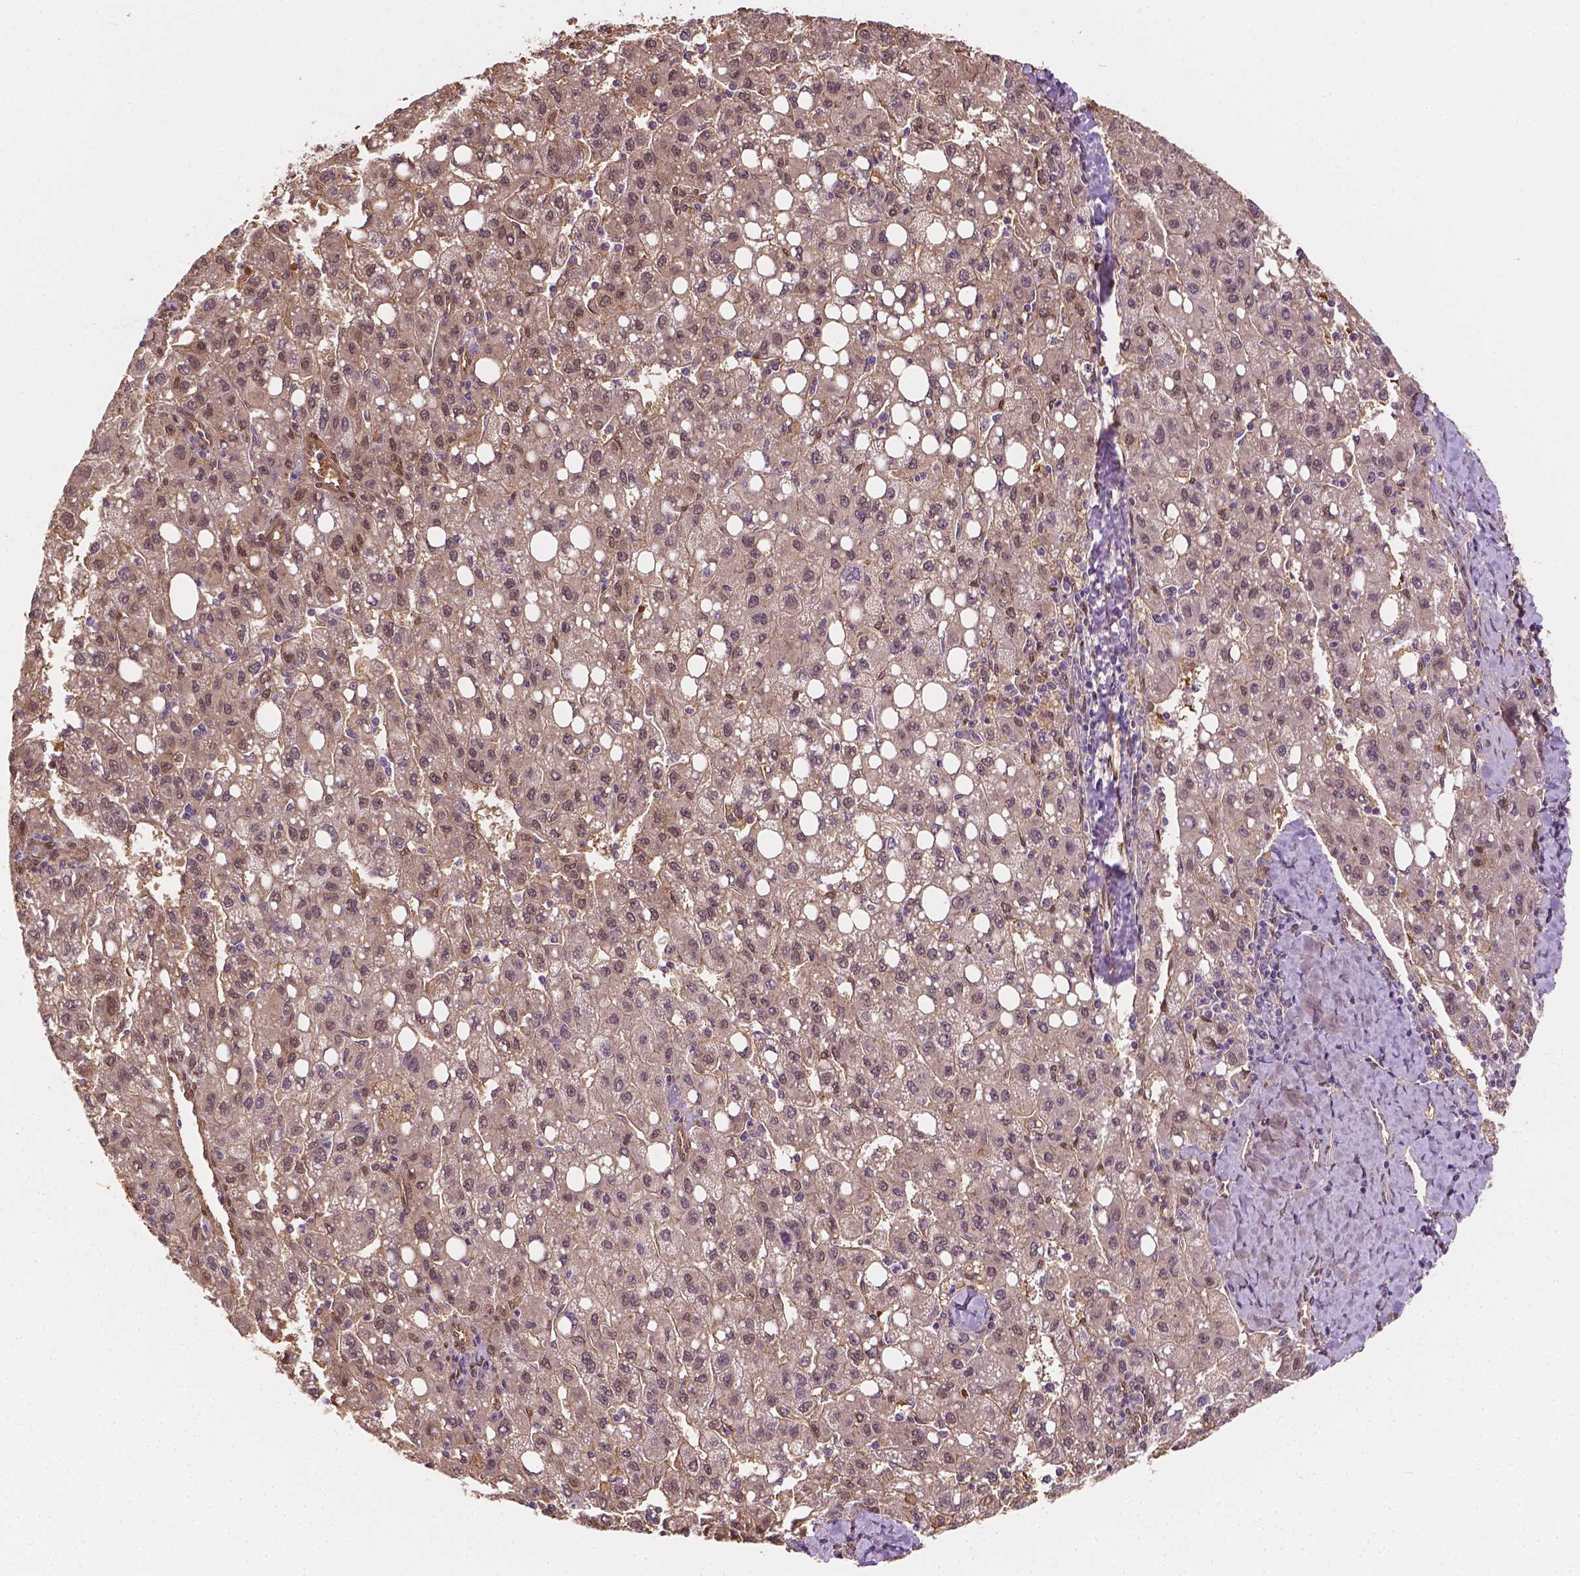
{"staining": {"intensity": "weak", "quantity": "25%-75%", "location": "nuclear"}, "tissue": "liver cancer", "cell_type": "Tumor cells", "image_type": "cancer", "snomed": [{"axis": "morphology", "description": "Carcinoma, Hepatocellular, NOS"}, {"axis": "topography", "description": "Liver"}], "caption": "The histopathology image demonstrates a brown stain indicating the presence of a protein in the nuclear of tumor cells in liver cancer (hepatocellular carcinoma).", "gene": "YAP1", "patient": {"sex": "female", "age": 82}}